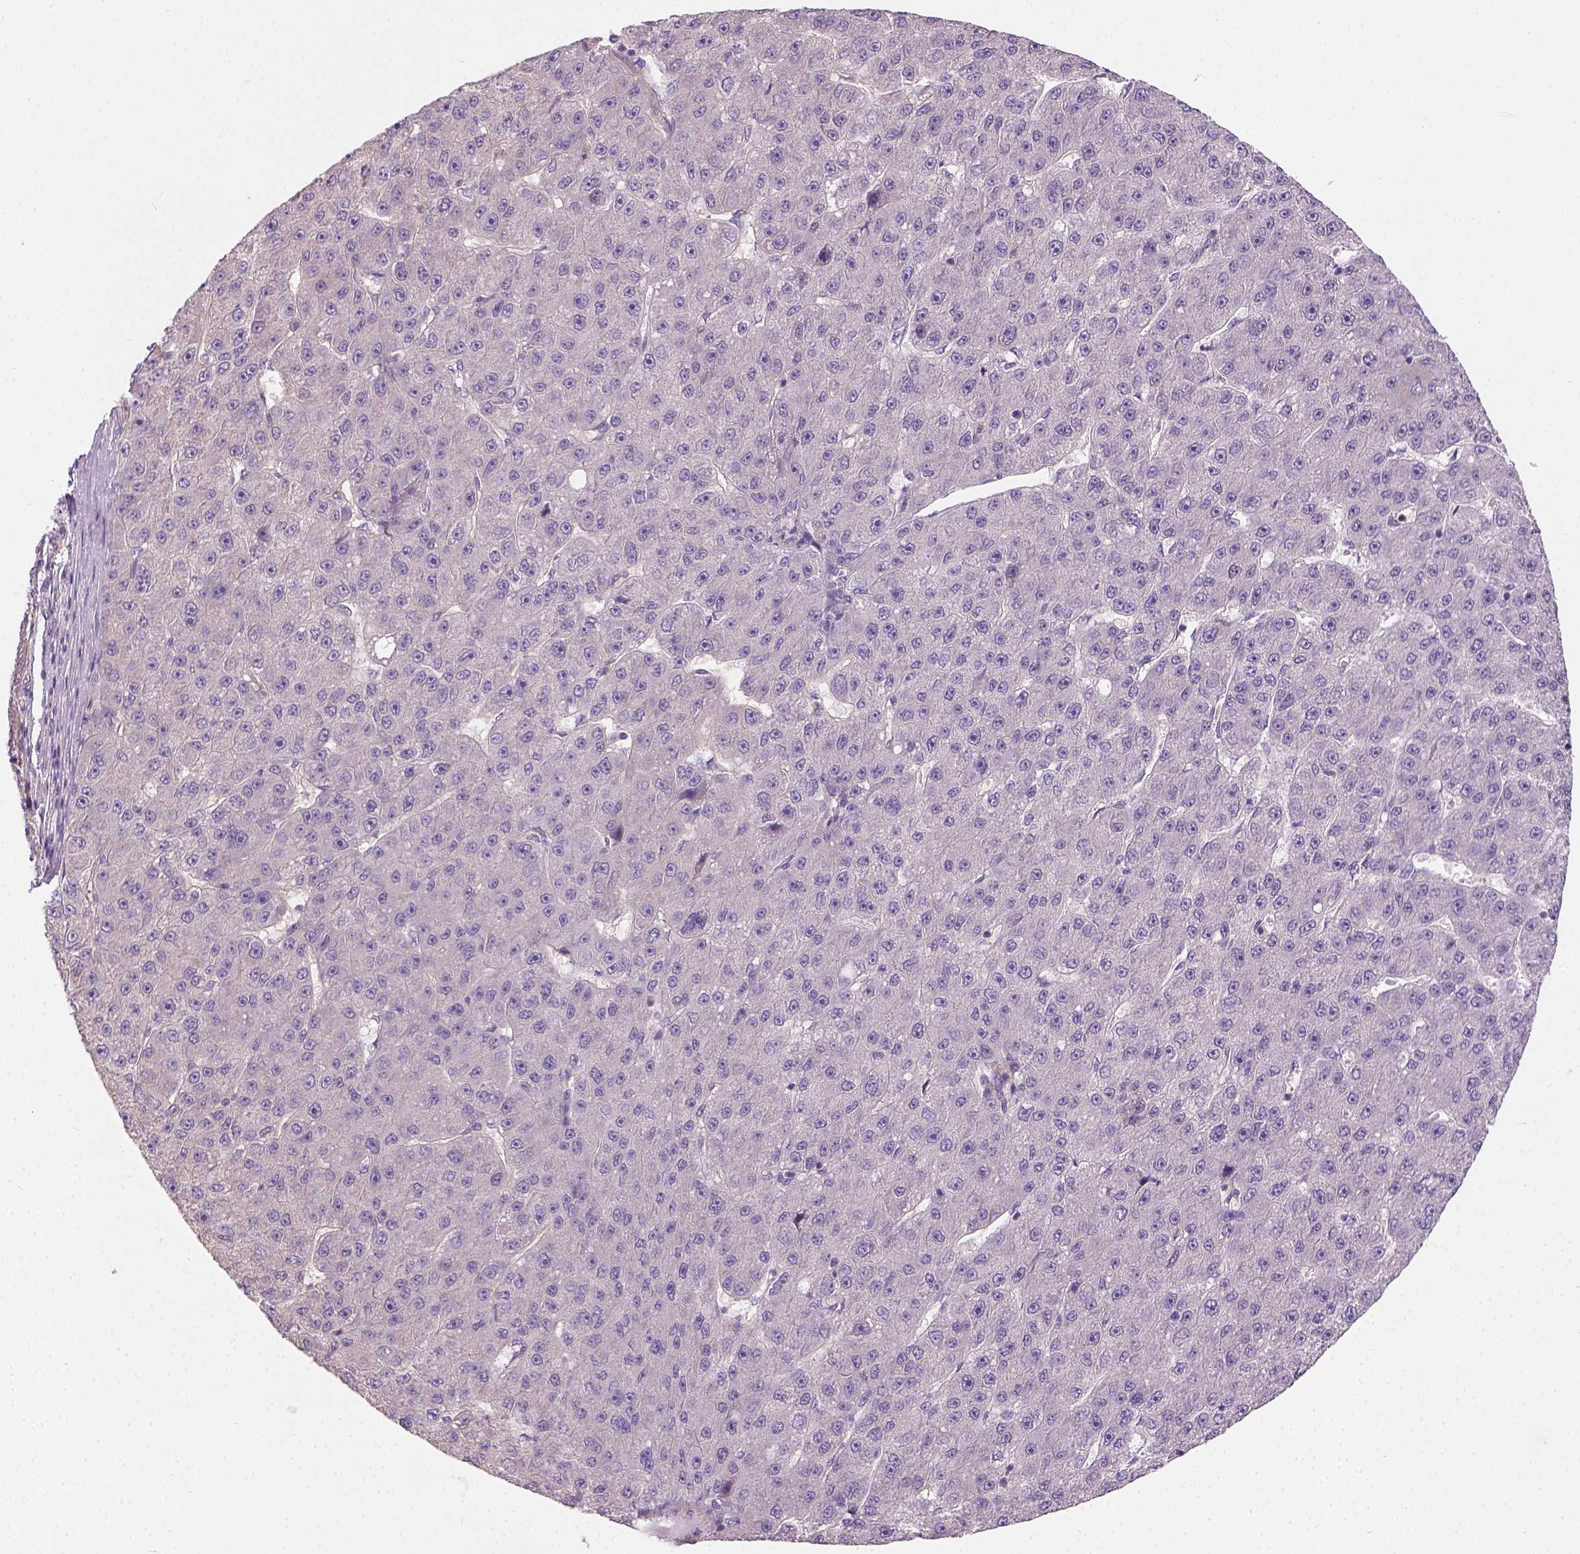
{"staining": {"intensity": "negative", "quantity": "none", "location": "none"}, "tissue": "liver cancer", "cell_type": "Tumor cells", "image_type": "cancer", "snomed": [{"axis": "morphology", "description": "Carcinoma, Hepatocellular, NOS"}, {"axis": "topography", "description": "Liver"}], "caption": "DAB (3,3'-diaminobenzidine) immunohistochemical staining of liver cancer (hepatocellular carcinoma) shows no significant staining in tumor cells.", "gene": "CRACR2A", "patient": {"sex": "male", "age": 67}}